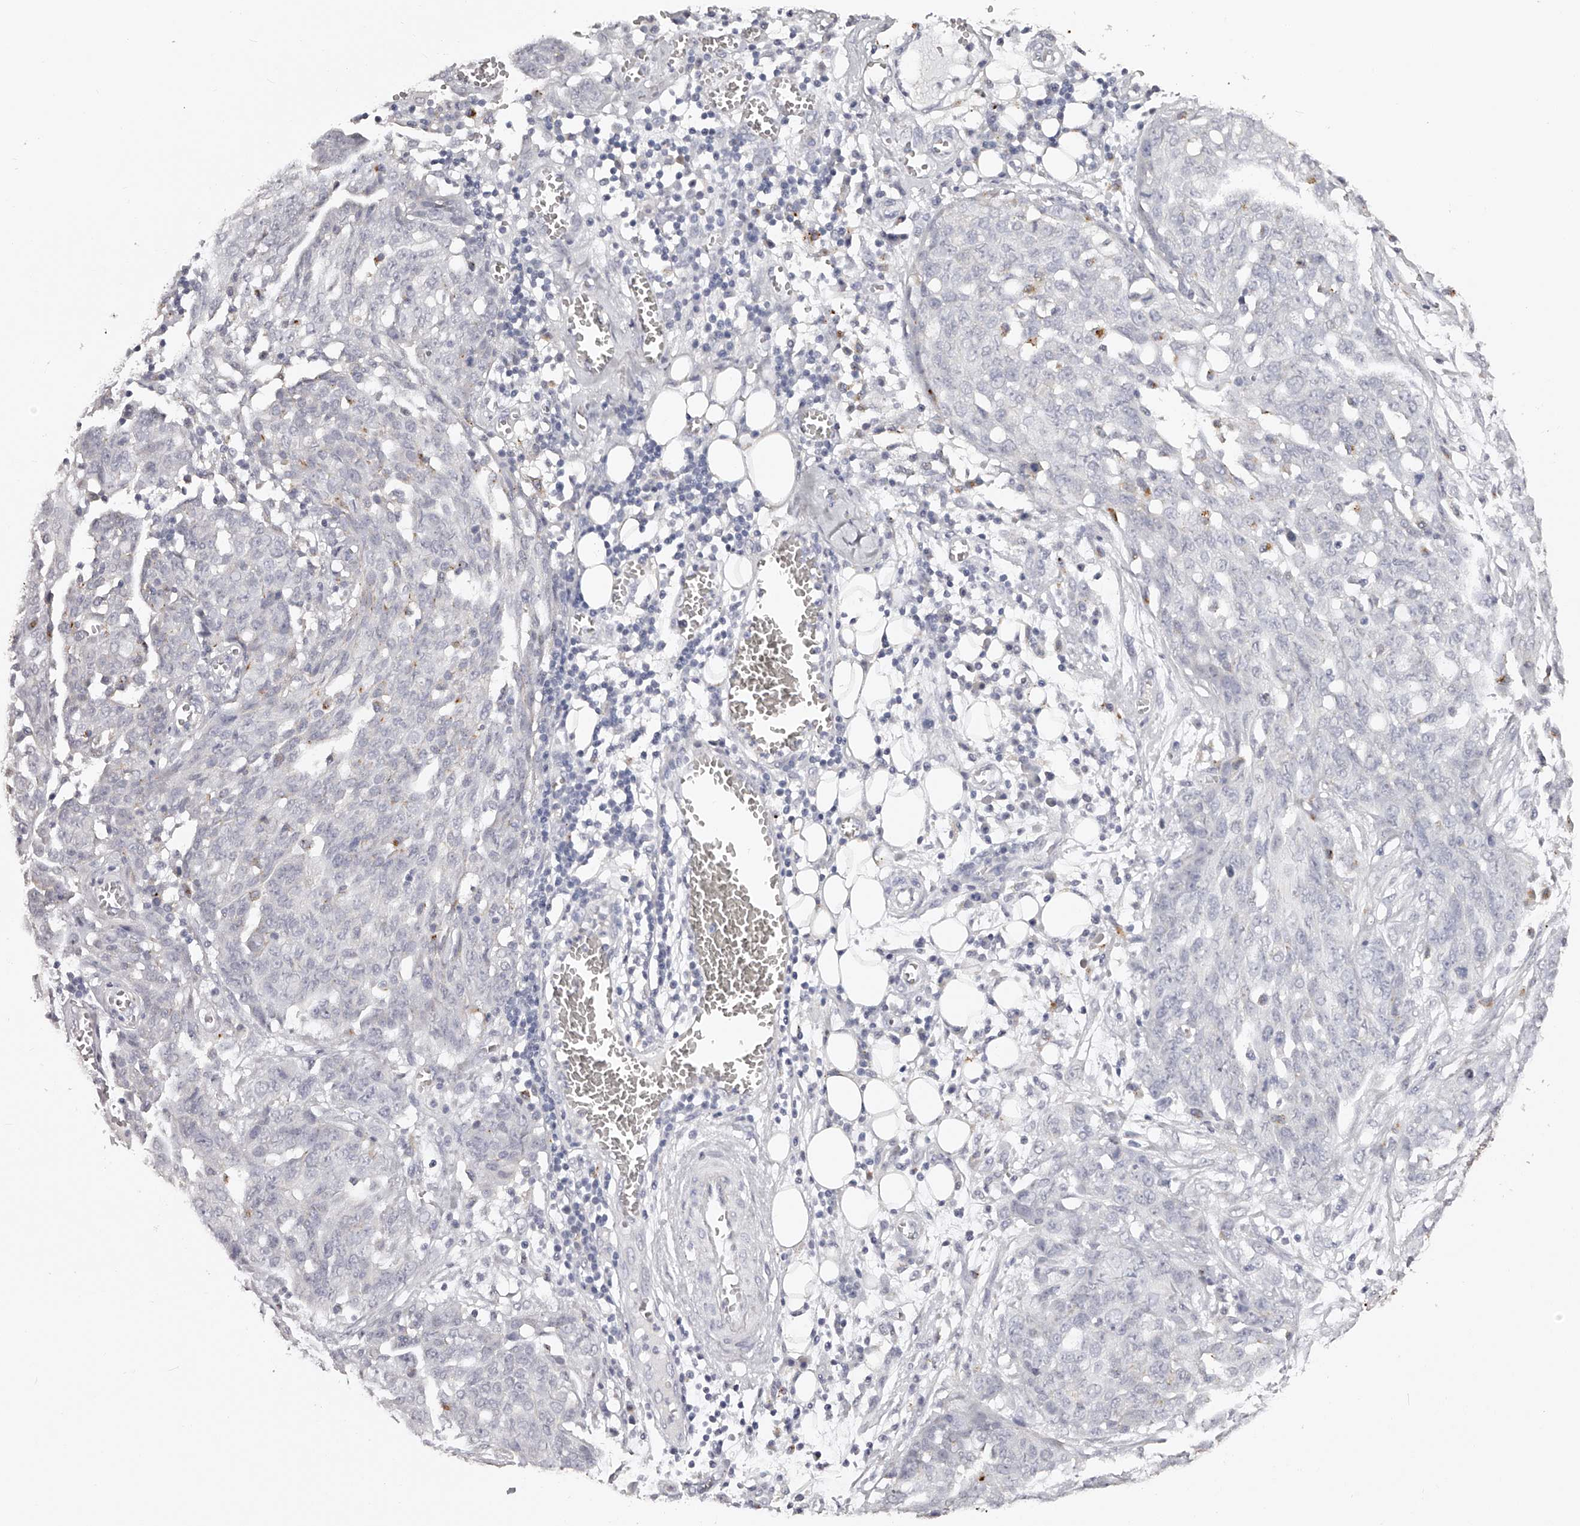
{"staining": {"intensity": "negative", "quantity": "none", "location": "none"}, "tissue": "ovarian cancer", "cell_type": "Tumor cells", "image_type": "cancer", "snomed": [{"axis": "morphology", "description": "Cystadenocarcinoma, serous, NOS"}, {"axis": "topography", "description": "Soft tissue"}, {"axis": "topography", "description": "Ovary"}], "caption": "Tumor cells are negative for protein expression in human ovarian serous cystadenocarcinoma. (Stains: DAB (3,3'-diaminobenzidine) immunohistochemistry (IHC) with hematoxylin counter stain, Microscopy: brightfield microscopy at high magnification).", "gene": "SLC35D3", "patient": {"sex": "female", "age": 57}}